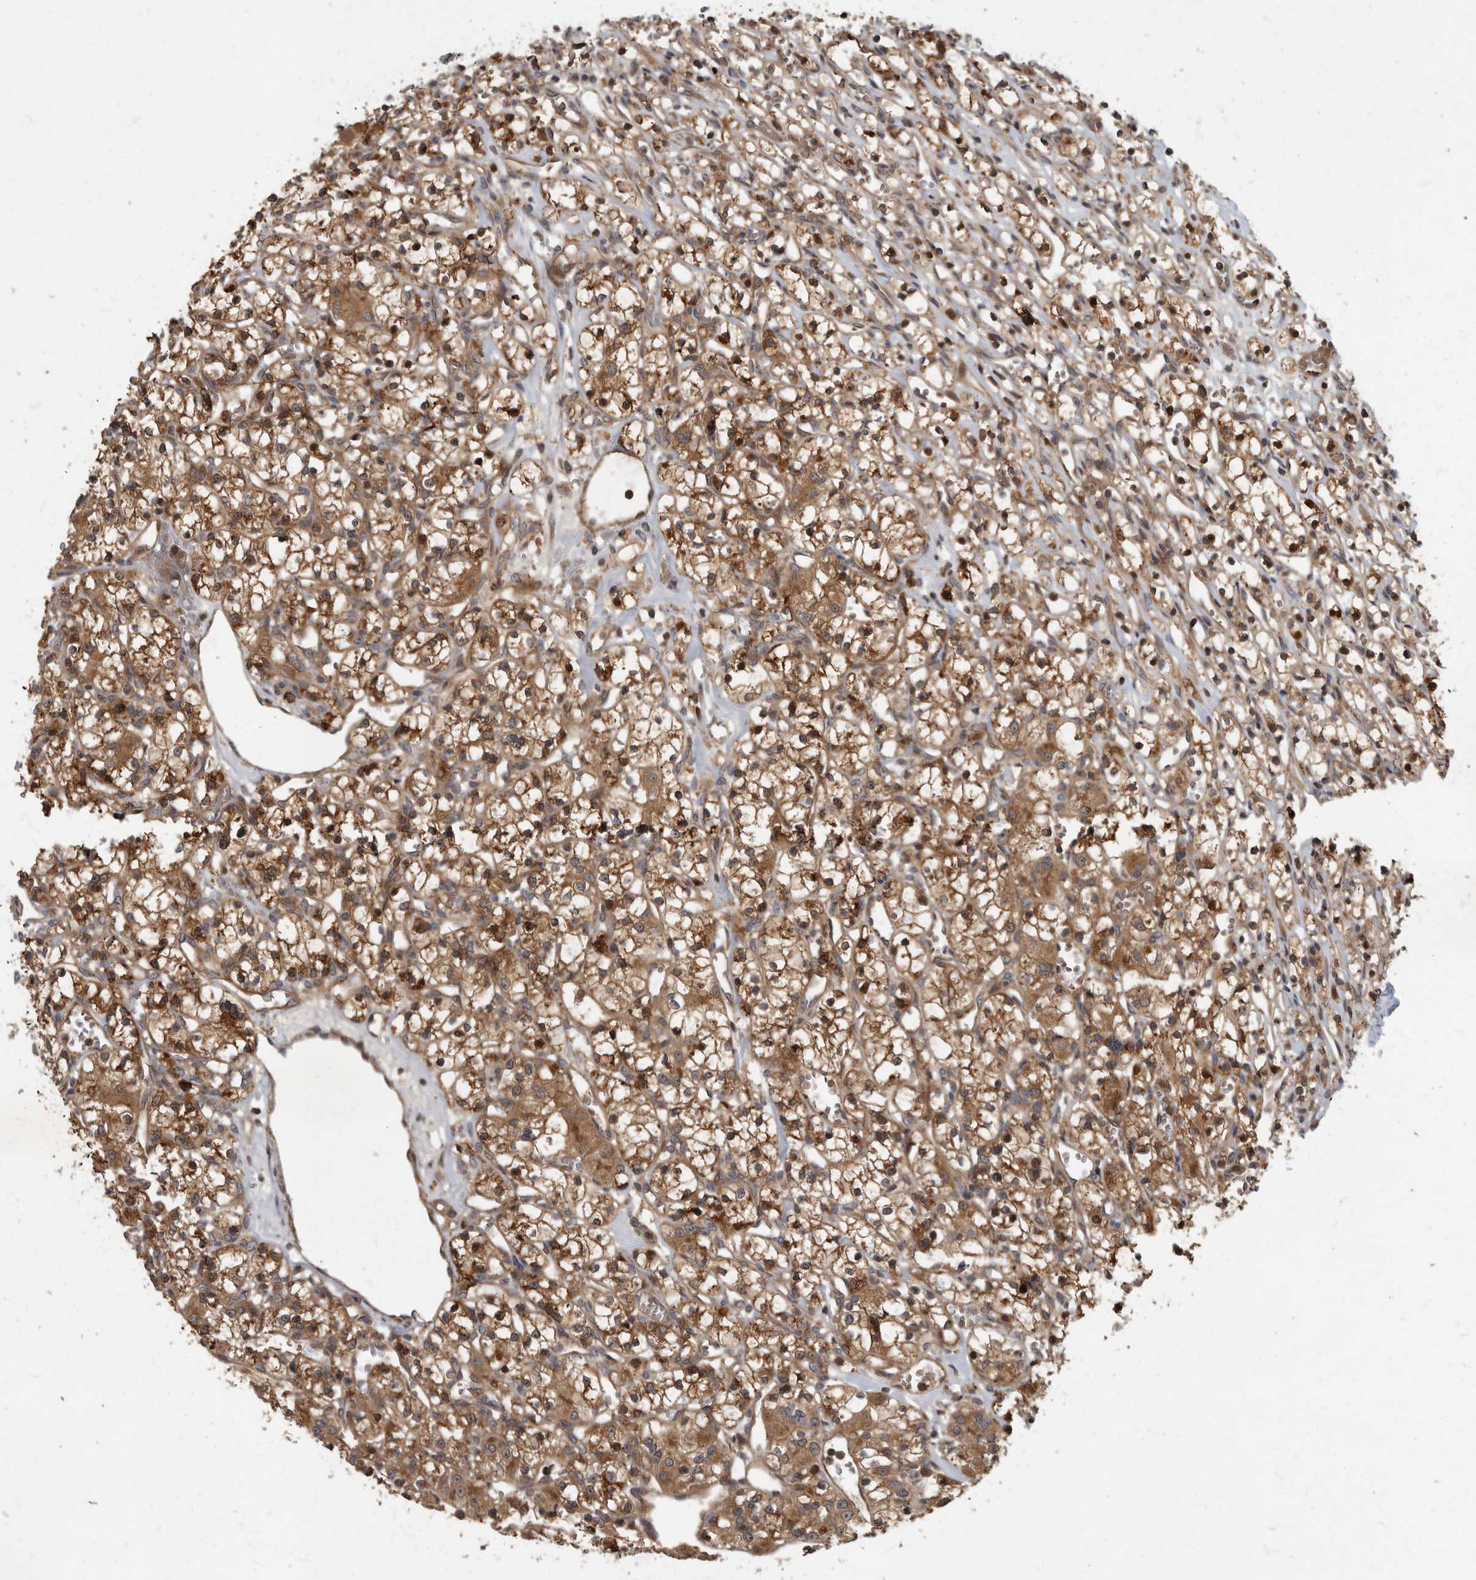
{"staining": {"intensity": "moderate", "quantity": ">75%", "location": "cytoplasmic/membranous"}, "tissue": "renal cancer", "cell_type": "Tumor cells", "image_type": "cancer", "snomed": [{"axis": "morphology", "description": "Adenocarcinoma, NOS"}, {"axis": "topography", "description": "Kidney"}], "caption": "Renal cancer (adenocarcinoma) stained for a protein (brown) reveals moderate cytoplasmic/membranous positive staining in approximately >75% of tumor cells.", "gene": "IQCK", "patient": {"sex": "female", "age": 59}}